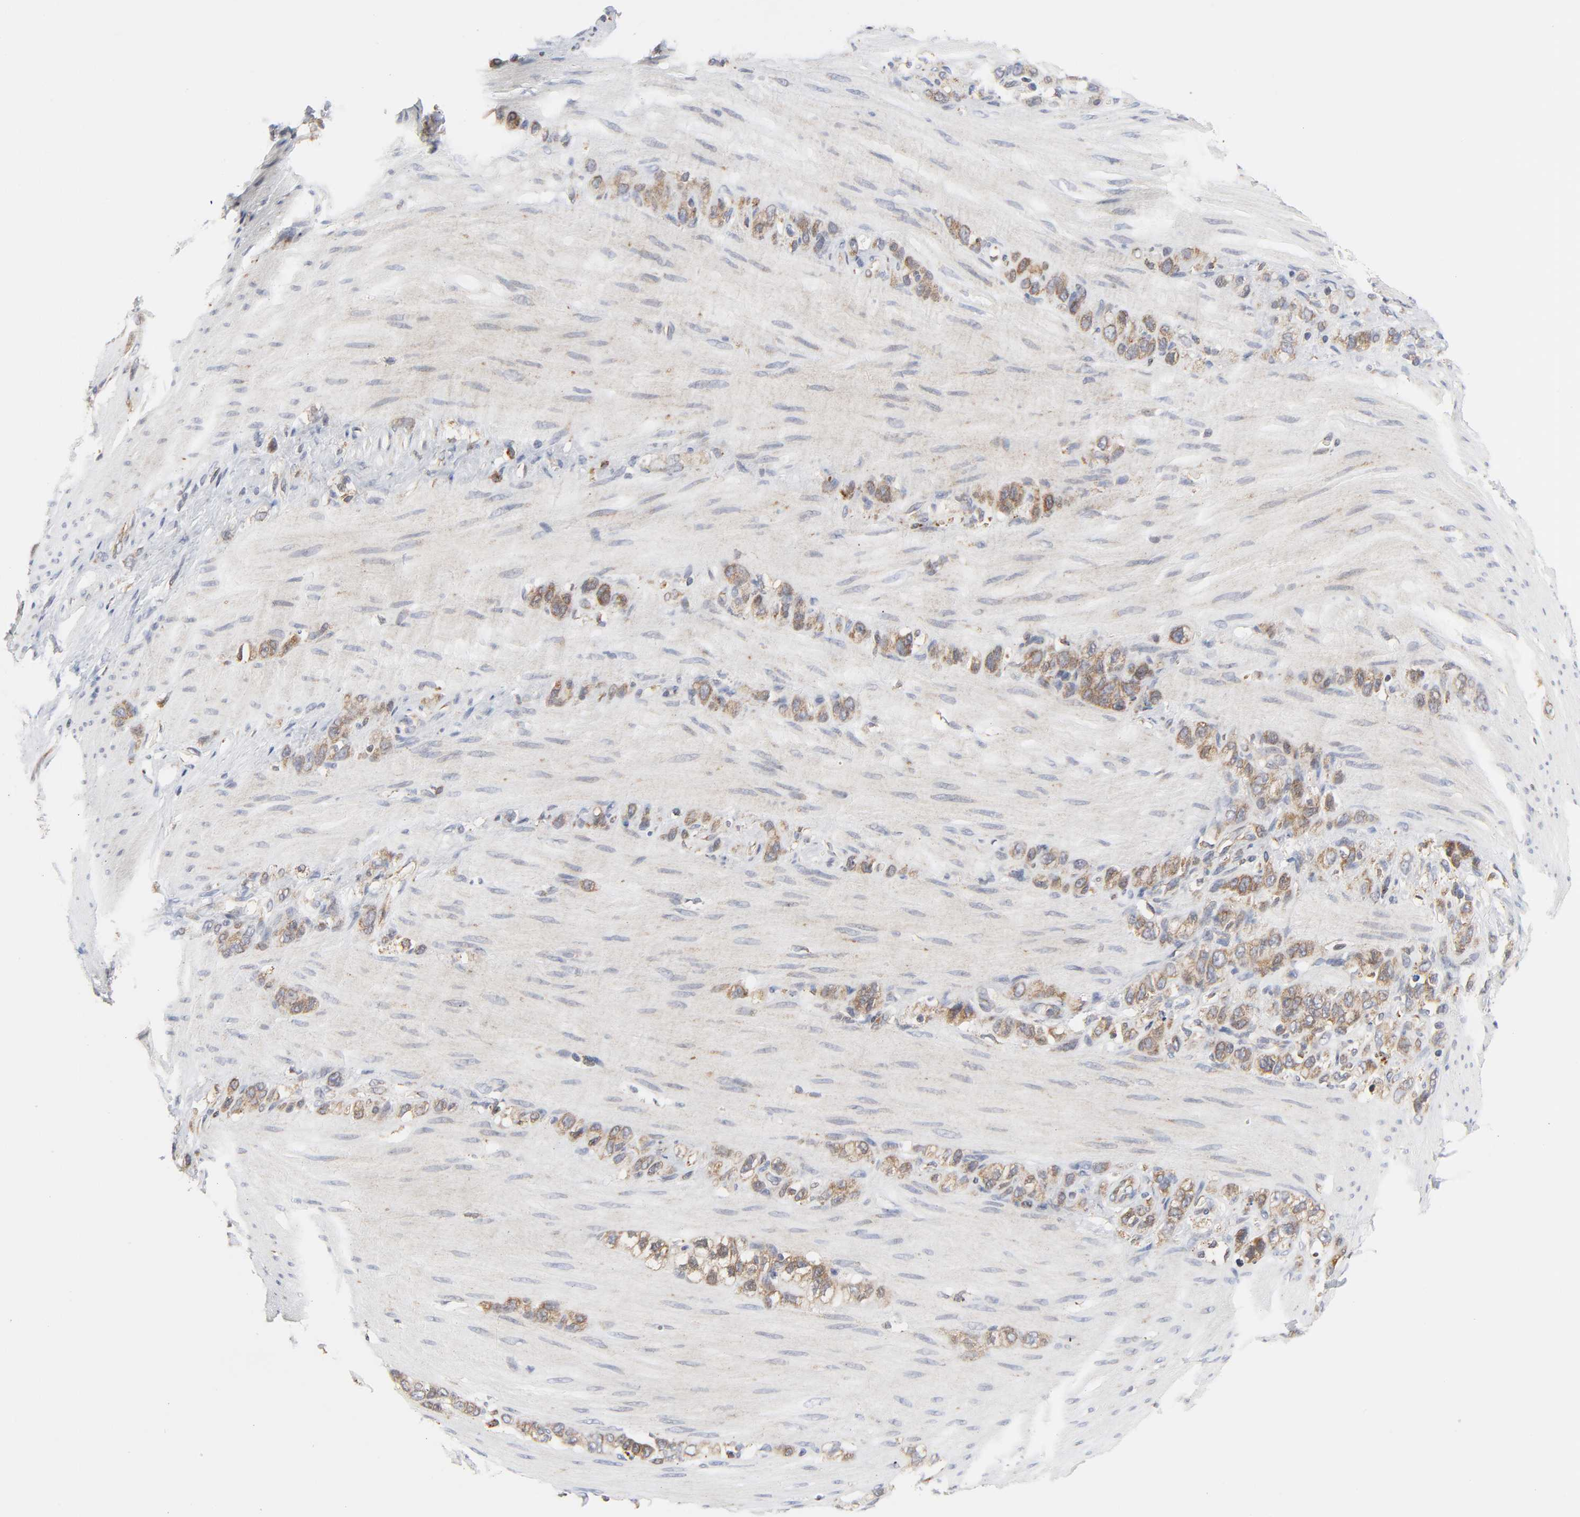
{"staining": {"intensity": "moderate", "quantity": ">75%", "location": "cytoplasmic/membranous"}, "tissue": "stomach cancer", "cell_type": "Tumor cells", "image_type": "cancer", "snomed": [{"axis": "morphology", "description": "Normal tissue, NOS"}, {"axis": "morphology", "description": "Adenocarcinoma, NOS"}, {"axis": "morphology", "description": "Adenocarcinoma, High grade"}, {"axis": "topography", "description": "Stomach, upper"}, {"axis": "topography", "description": "Stomach"}], "caption": "Tumor cells demonstrate medium levels of moderate cytoplasmic/membranous positivity in about >75% of cells in human stomach adenocarcinoma. The staining is performed using DAB brown chromogen to label protein expression. The nuclei are counter-stained blue using hematoxylin.", "gene": "BAX", "patient": {"sex": "female", "age": 65}}